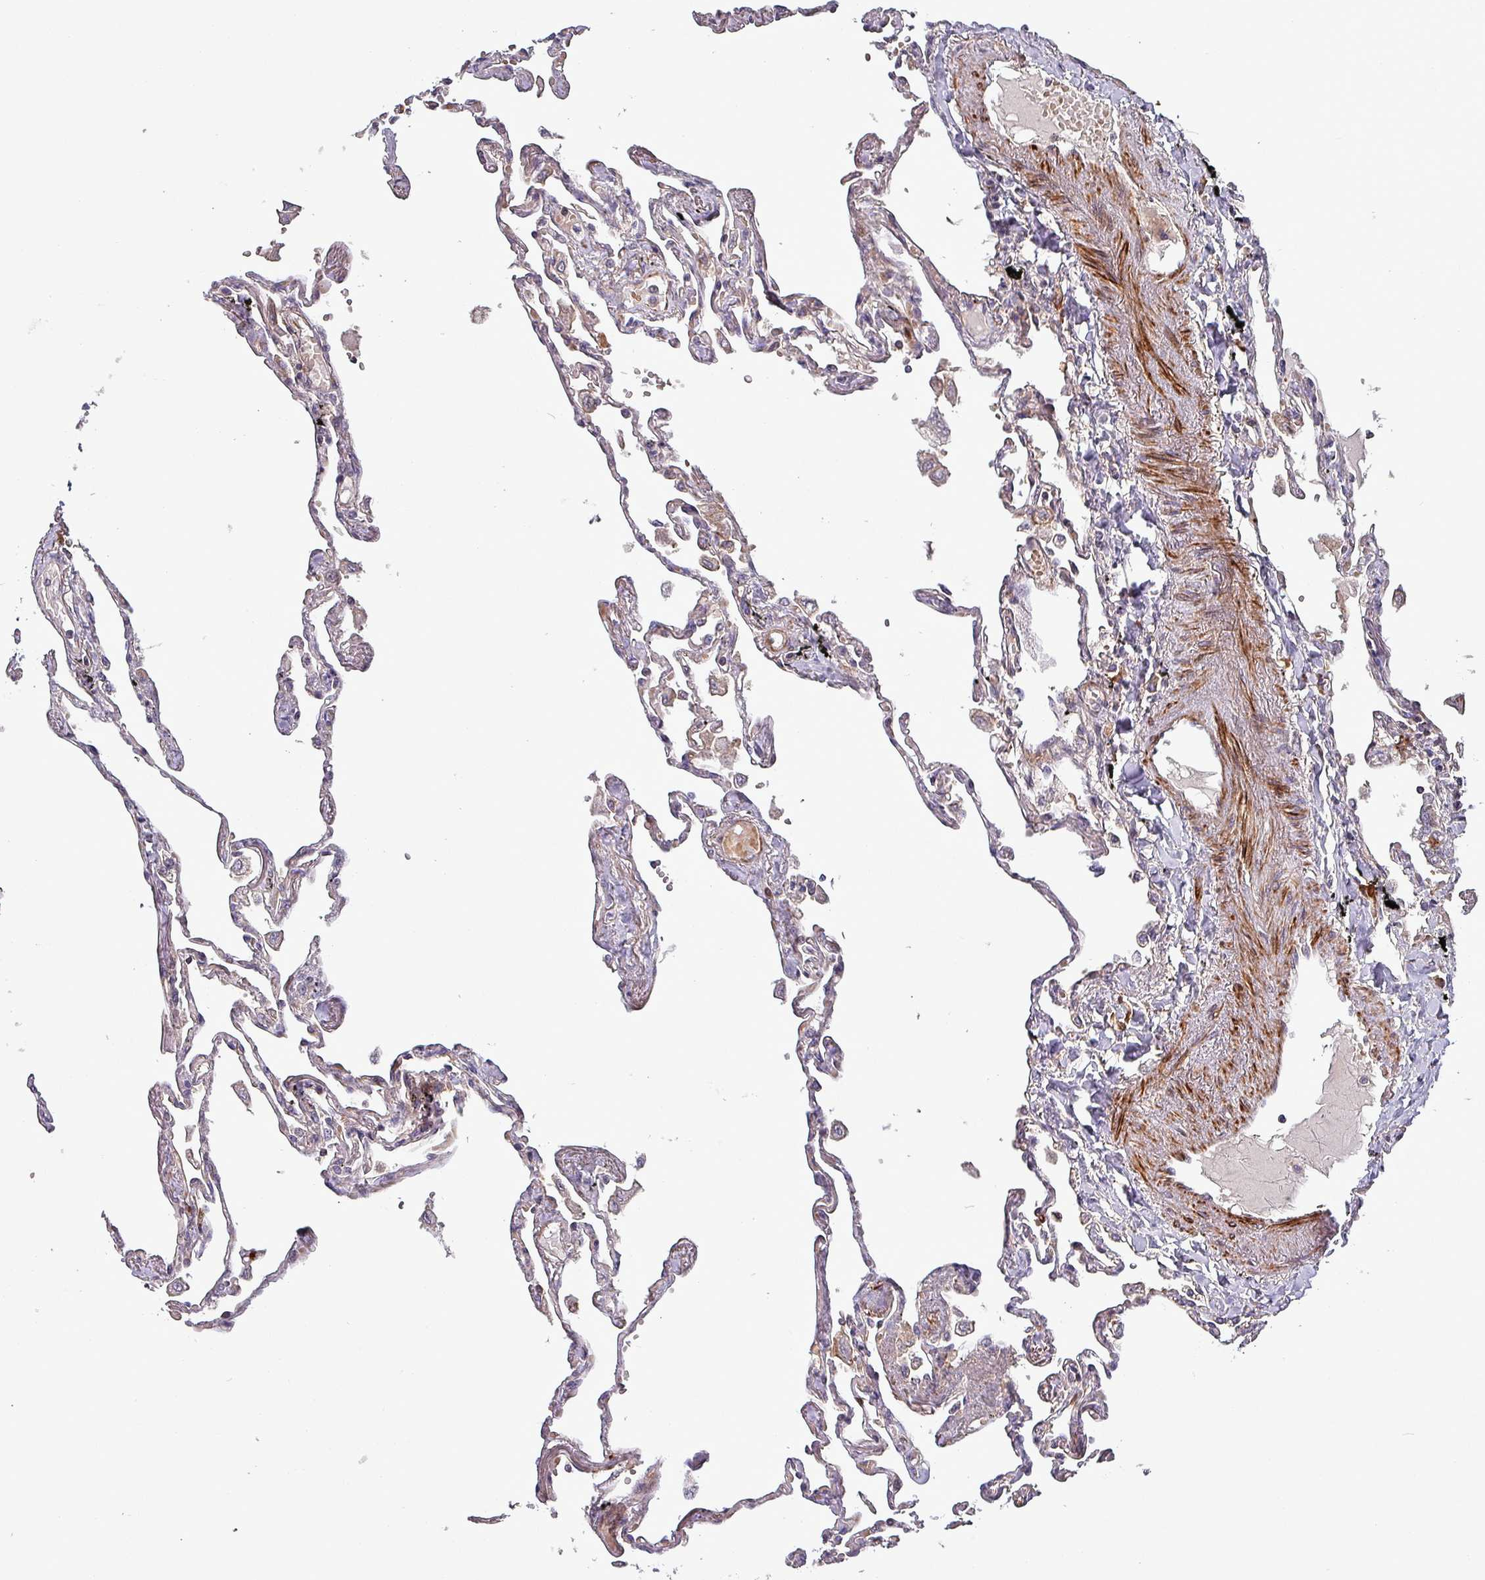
{"staining": {"intensity": "negative", "quantity": "none", "location": "none"}, "tissue": "lung", "cell_type": "Alveolar cells", "image_type": "normal", "snomed": [{"axis": "morphology", "description": "Normal tissue, NOS"}, {"axis": "topography", "description": "Lung"}], "caption": "High magnification brightfield microscopy of normal lung stained with DAB (3,3'-diaminobenzidine) (brown) and counterstained with hematoxylin (blue): alveolar cells show no significant positivity. Nuclei are stained in blue.", "gene": "TPRA1", "patient": {"sex": "female", "age": 67}}